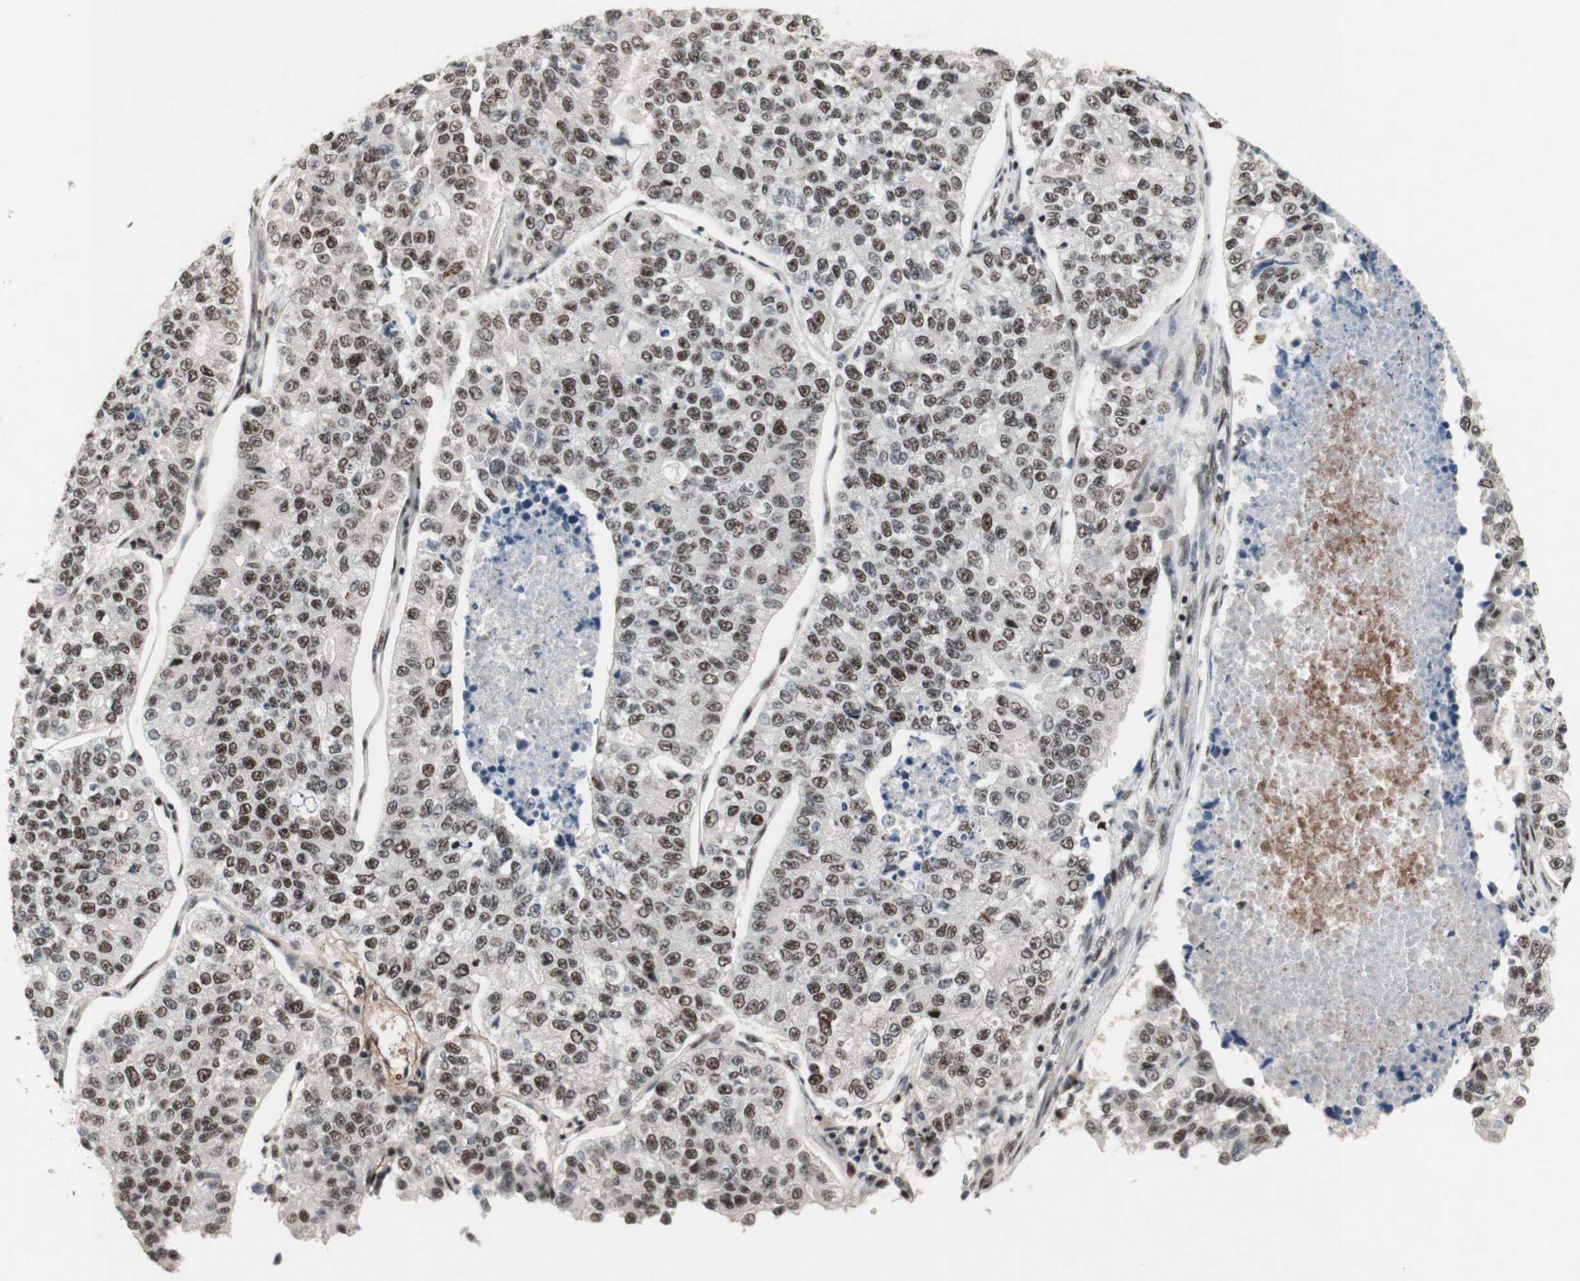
{"staining": {"intensity": "moderate", "quantity": ">75%", "location": "nuclear"}, "tissue": "lung cancer", "cell_type": "Tumor cells", "image_type": "cancer", "snomed": [{"axis": "morphology", "description": "Adenocarcinoma, NOS"}, {"axis": "topography", "description": "Lung"}], "caption": "IHC micrograph of neoplastic tissue: human lung cancer (adenocarcinoma) stained using immunohistochemistry exhibits medium levels of moderate protein expression localized specifically in the nuclear of tumor cells, appearing as a nuclear brown color.", "gene": "TLE1", "patient": {"sex": "male", "age": 49}}